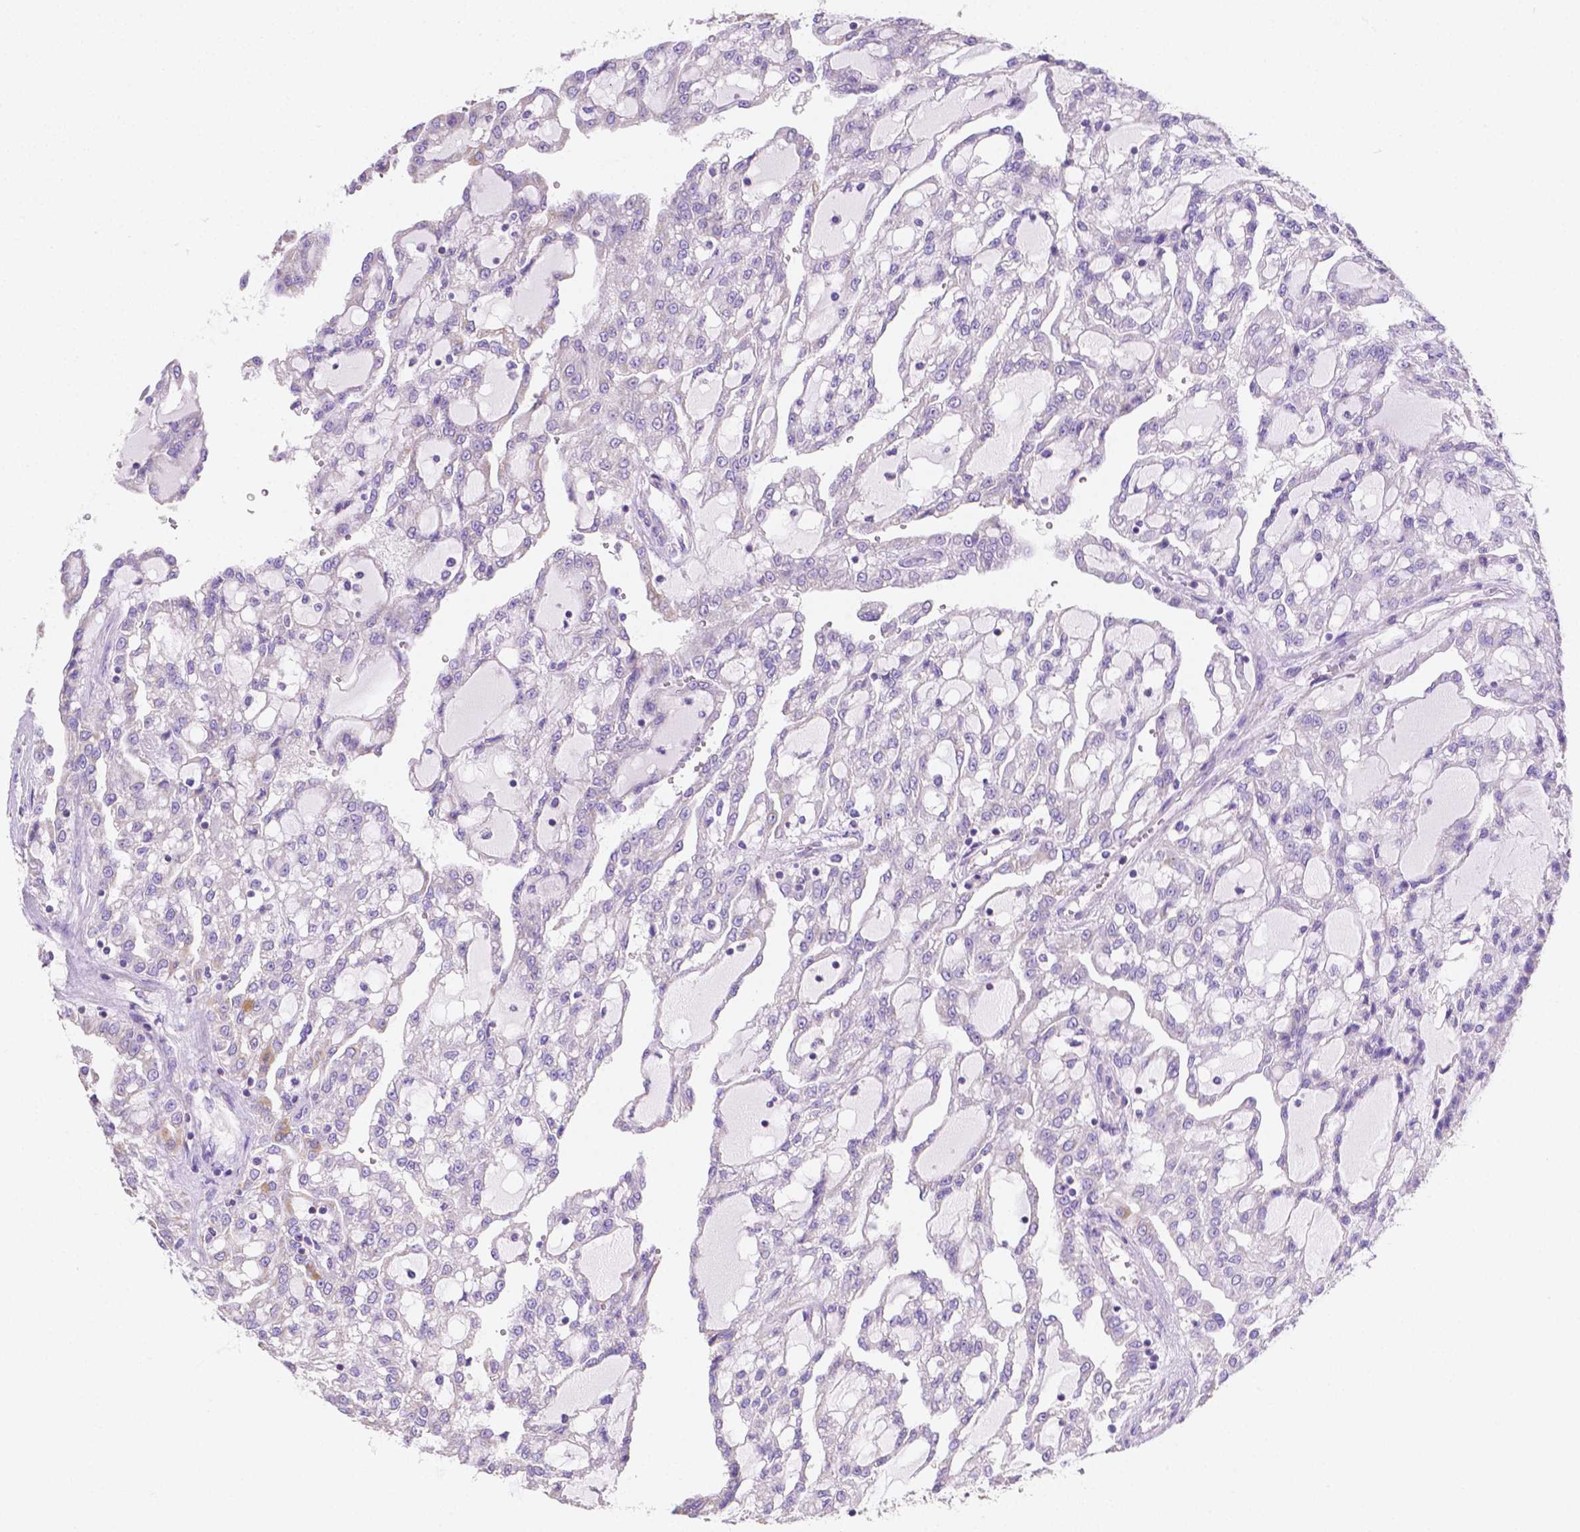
{"staining": {"intensity": "negative", "quantity": "none", "location": "none"}, "tissue": "renal cancer", "cell_type": "Tumor cells", "image_type": "cancer", "snomed": [{"axis": "morphology", "description": "Adenocarcinoma, NOS"}, {"axis": "topography", "description": "Kidney"}], "caption": "A high-resolution image shows immunohistochemistry staining of renal cancer (adenocarcinoma), which displays no significant positivity in tumor cells.", "gene": "SGTB", "patient": {"sex": "male", "age": 63}}